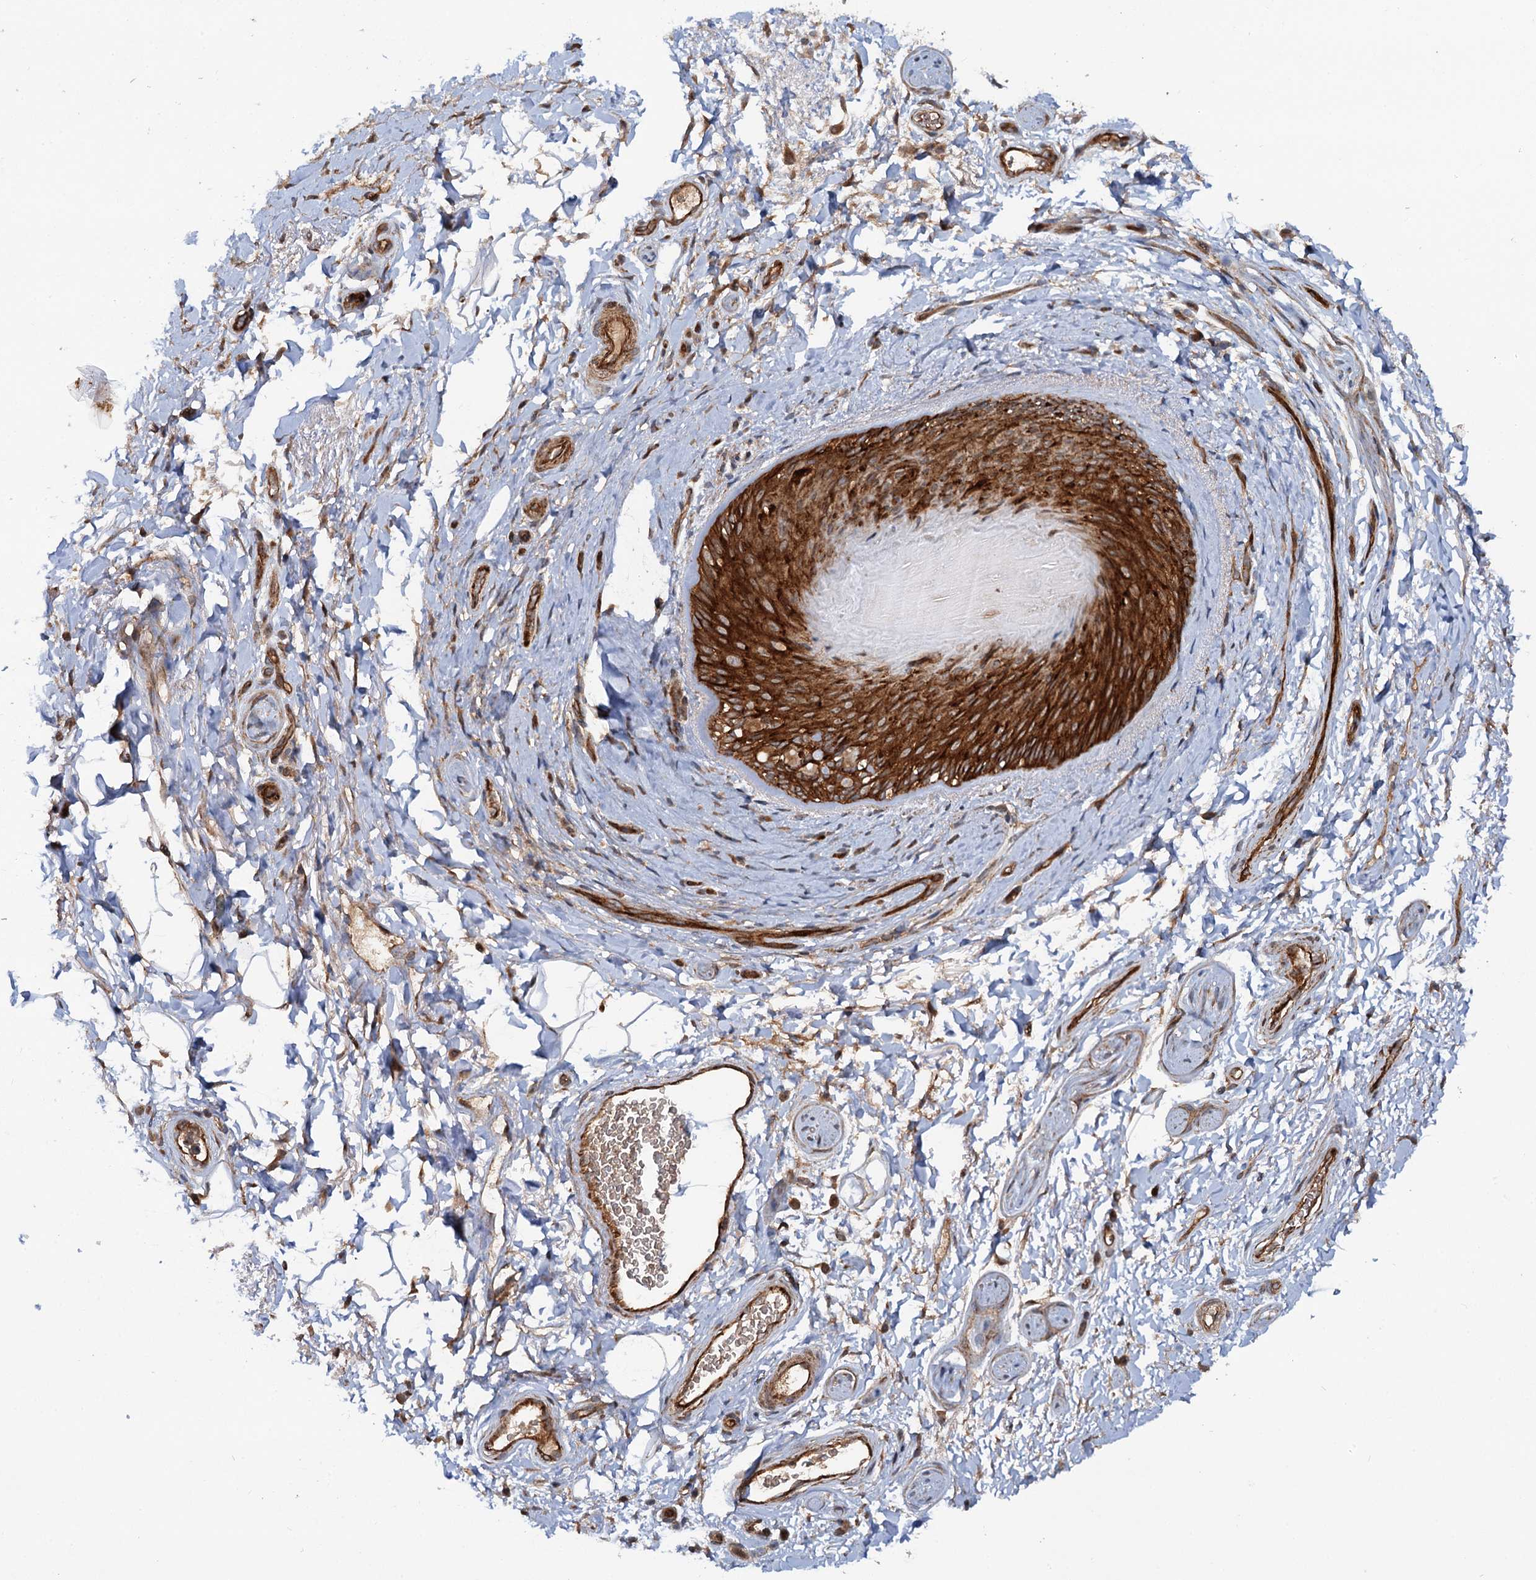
{"staining": {"intensity": "strong", "quantity": ">75%", "location": "cytoplasmic/membranous"}, "tissue": "skin", "cell_type": "Epidermal cells", "image_type": "normal", "snomed": [{"axis": "morphology", "description": "Normal tissue, NOS"}, {"axis": "topography", "description": "Anal"}], "caption": "Epidermal cells display high levels of strong cytoplasmic/membranous positivity in approximately >75% of cells in benign human skin. The protein of interest is stained brown, and the nuclei are stained in blue (DAB IHC with brightfield microscopy, high magnification).", "gene": "ADGRG4", "patient": {"sex": "male", "age": 44}}